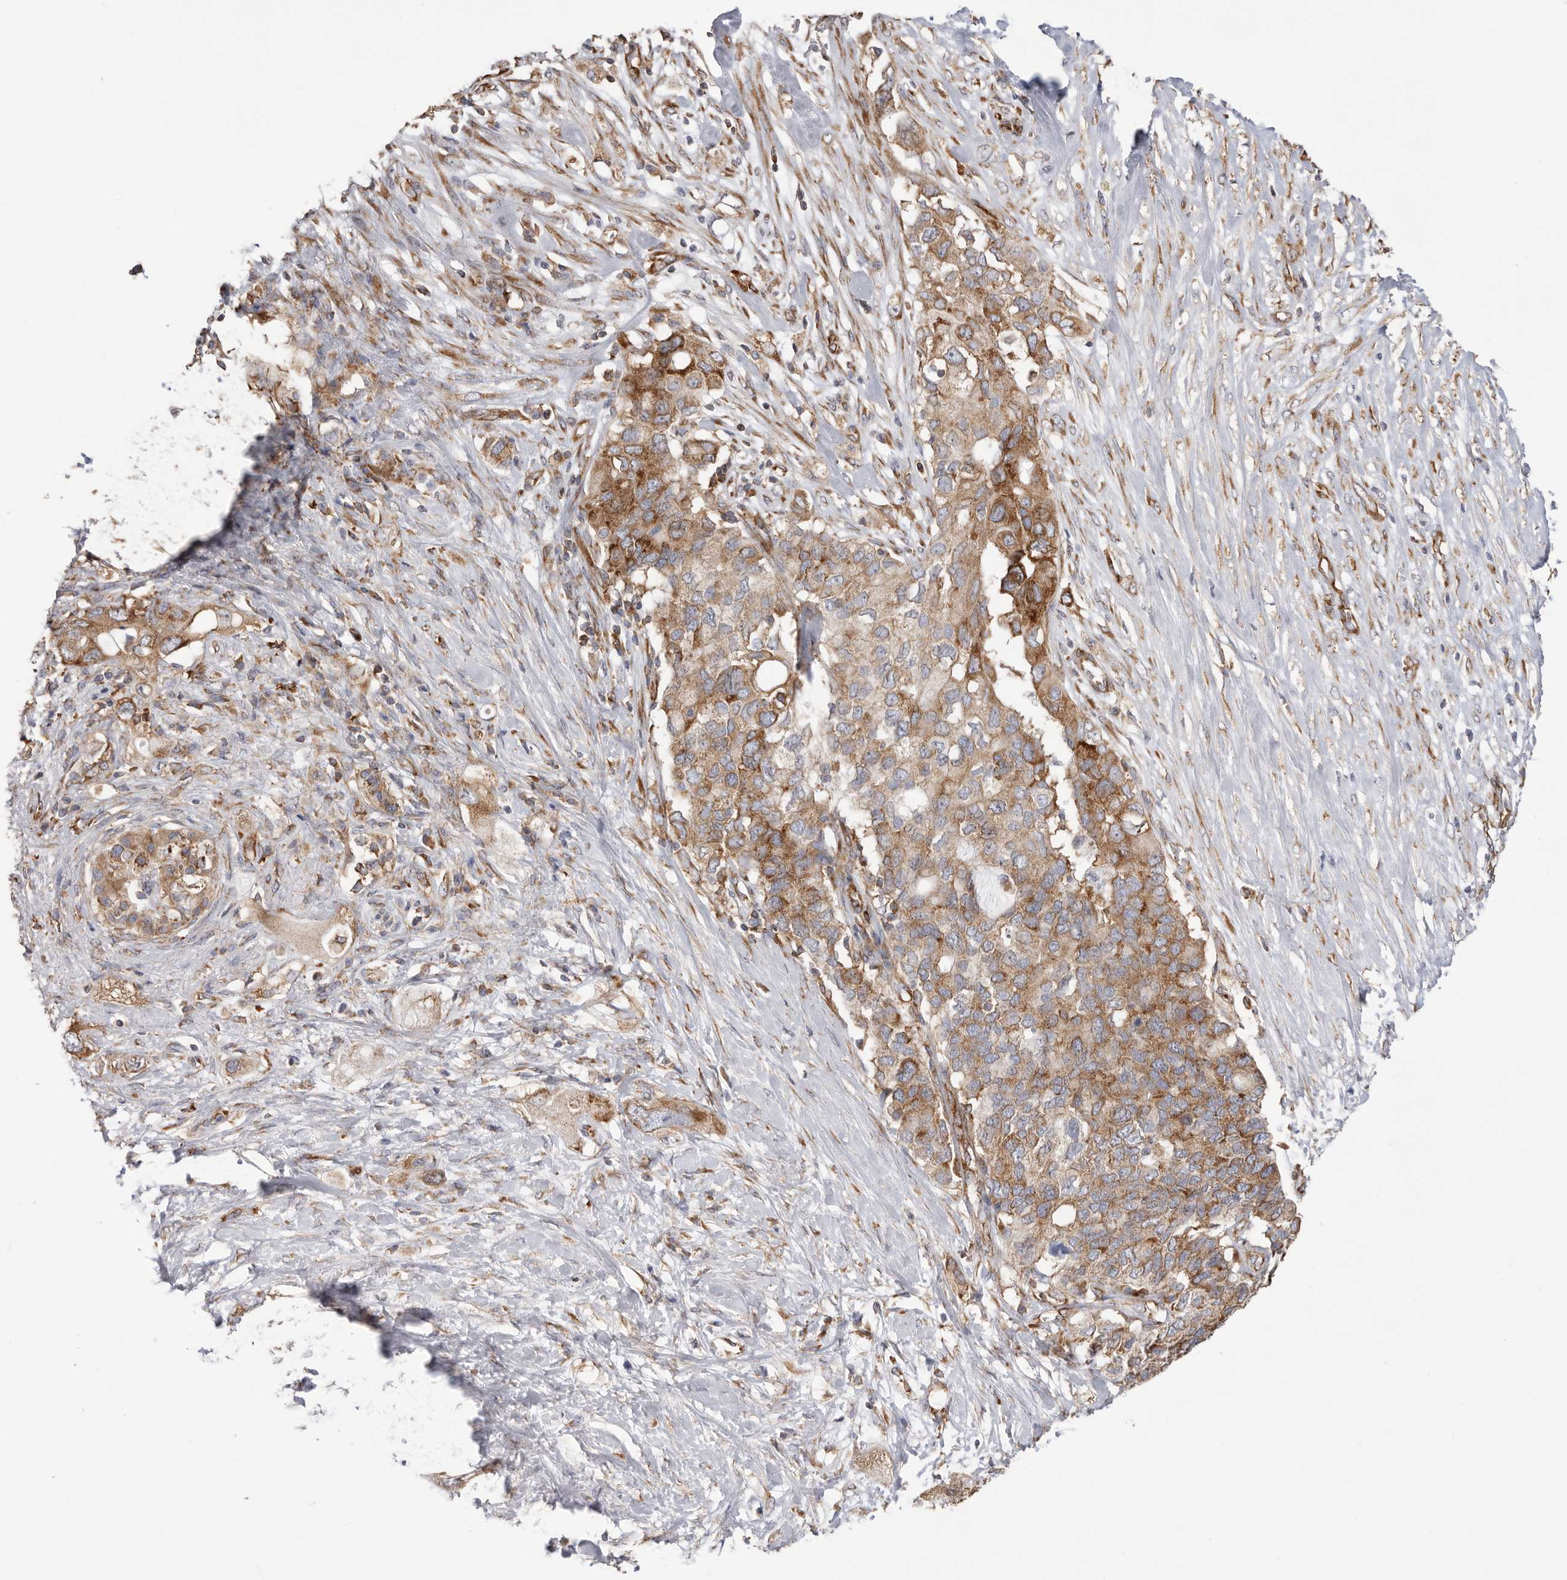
{"staining": {"intensity": "moderate", "quantity": ">75%", "location": "cytoplasmic/membranous"}, "tissue": "pancreatic cancer", "cell_type": "Tumor cells", "image_type": "cancer", "snomed": [{"axis": "morphology", "description": "Adenocarcinoma, NOS"}, {"axis": "topography", "description": "Pancreas"}], "caption": "There is medium levels of moderate cytoplasmic/membranous staining in tumor cells of pancreatic adenocarcinoma, as demonstrated by immunohistochemical staining (brown color).", "gene": "SERBP1", "patient": {"sex": "female", "age": 56}}